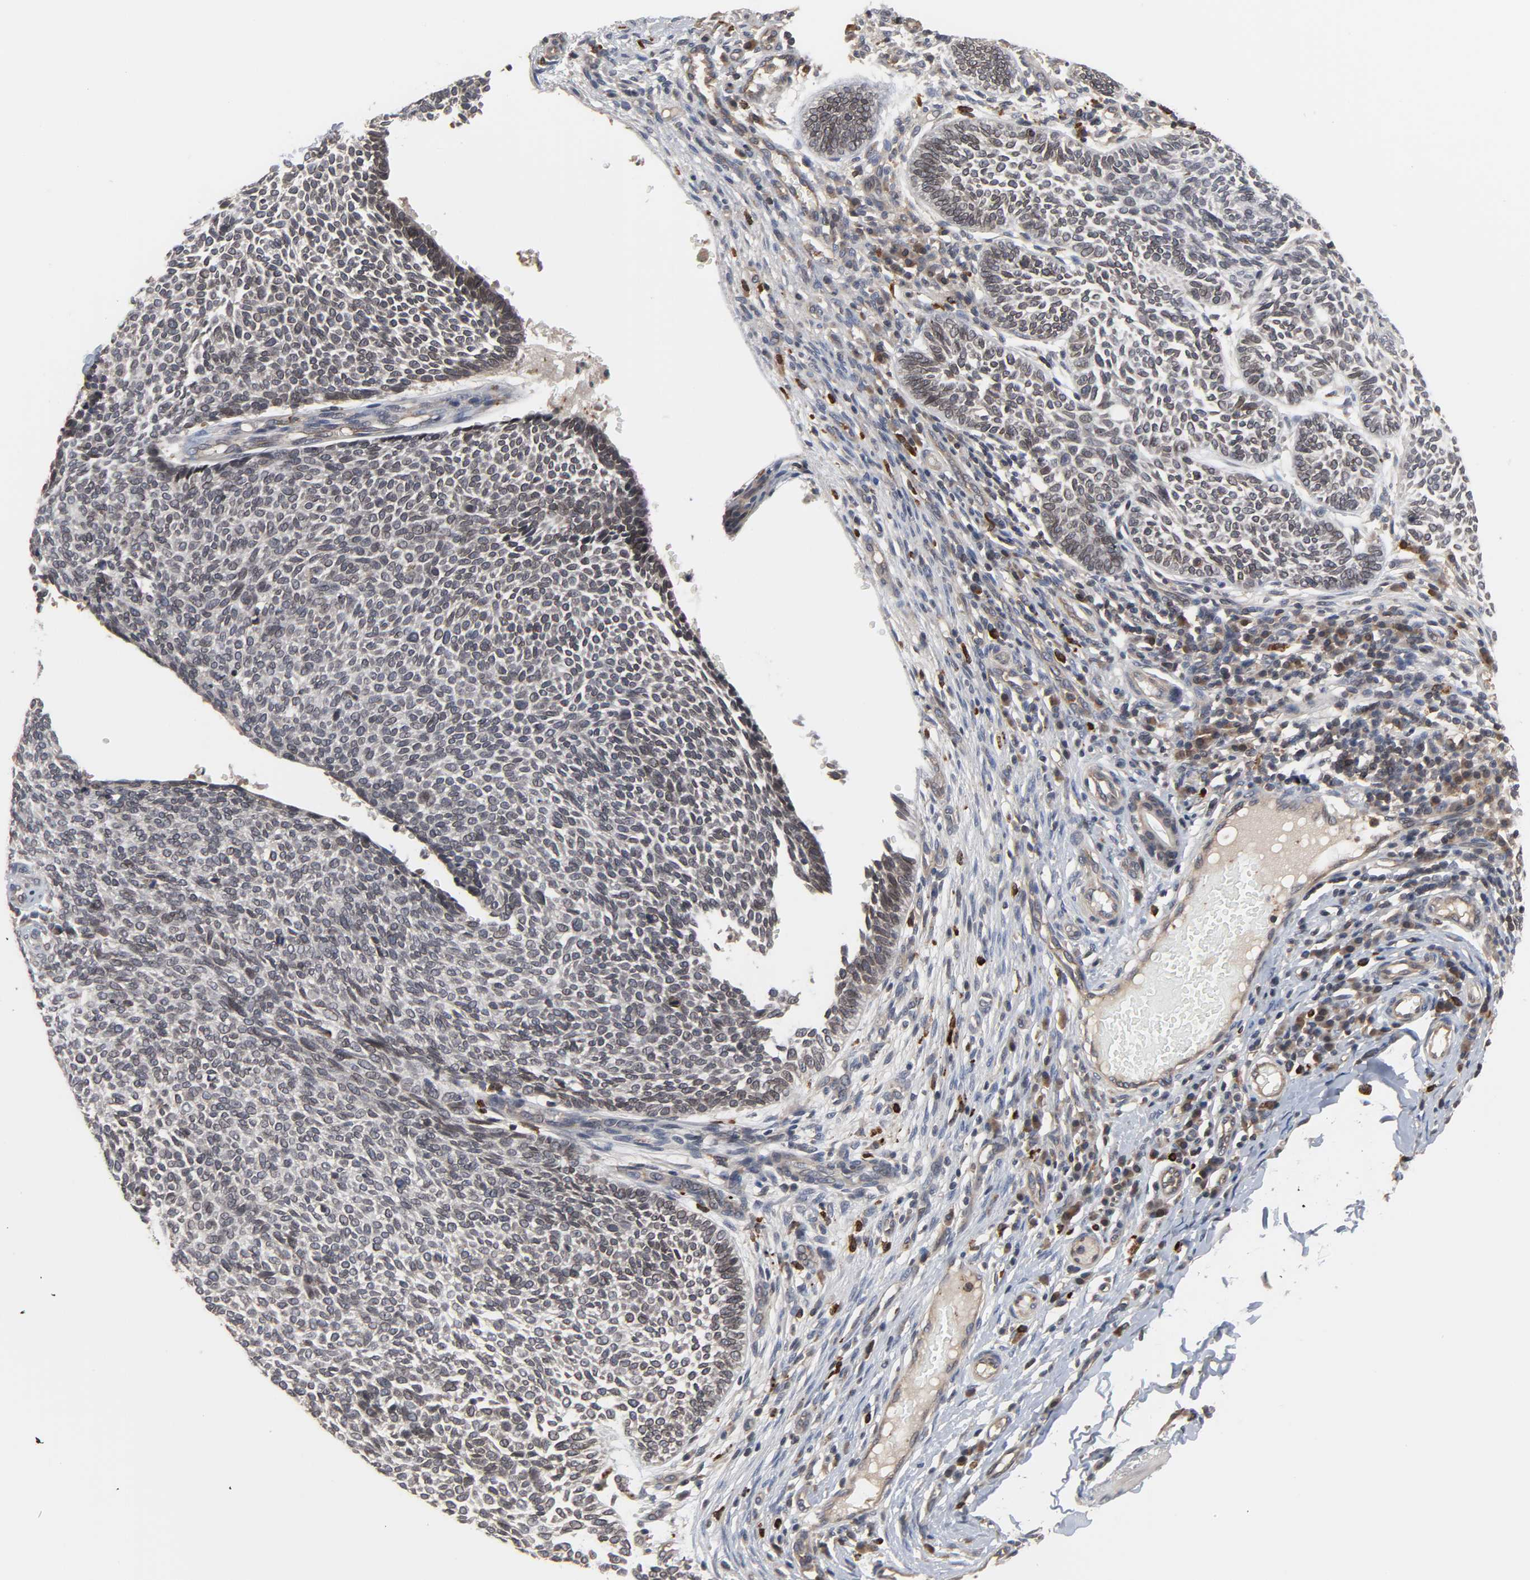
{"staining": {"intensity": "weak", "quantity": "25%-75%", "location": "cytoplasmic/membranous,nuclear"}, "tissue": "skin cancer", "cell_type": "Tumor cells", "image_type": "cancer", "snomed": [{"axis": "morphology", "description": "Normal tissue, NOS"}, {"axis": "morphology", "description": "Basal cell carcinoma"}, {"axis": "topography", "description": "Skin"}], "caption": "This photomicrograph exhibits immunohistochemistry (IHC) staining of human basal cell carcinoma (skin), with low weak cytoplasmic/membranous and nuclear staining in approximately 25%-75% of tumor cells.", "gene": "CCDC175", "patient": {"sex": "male", "age": 87}}